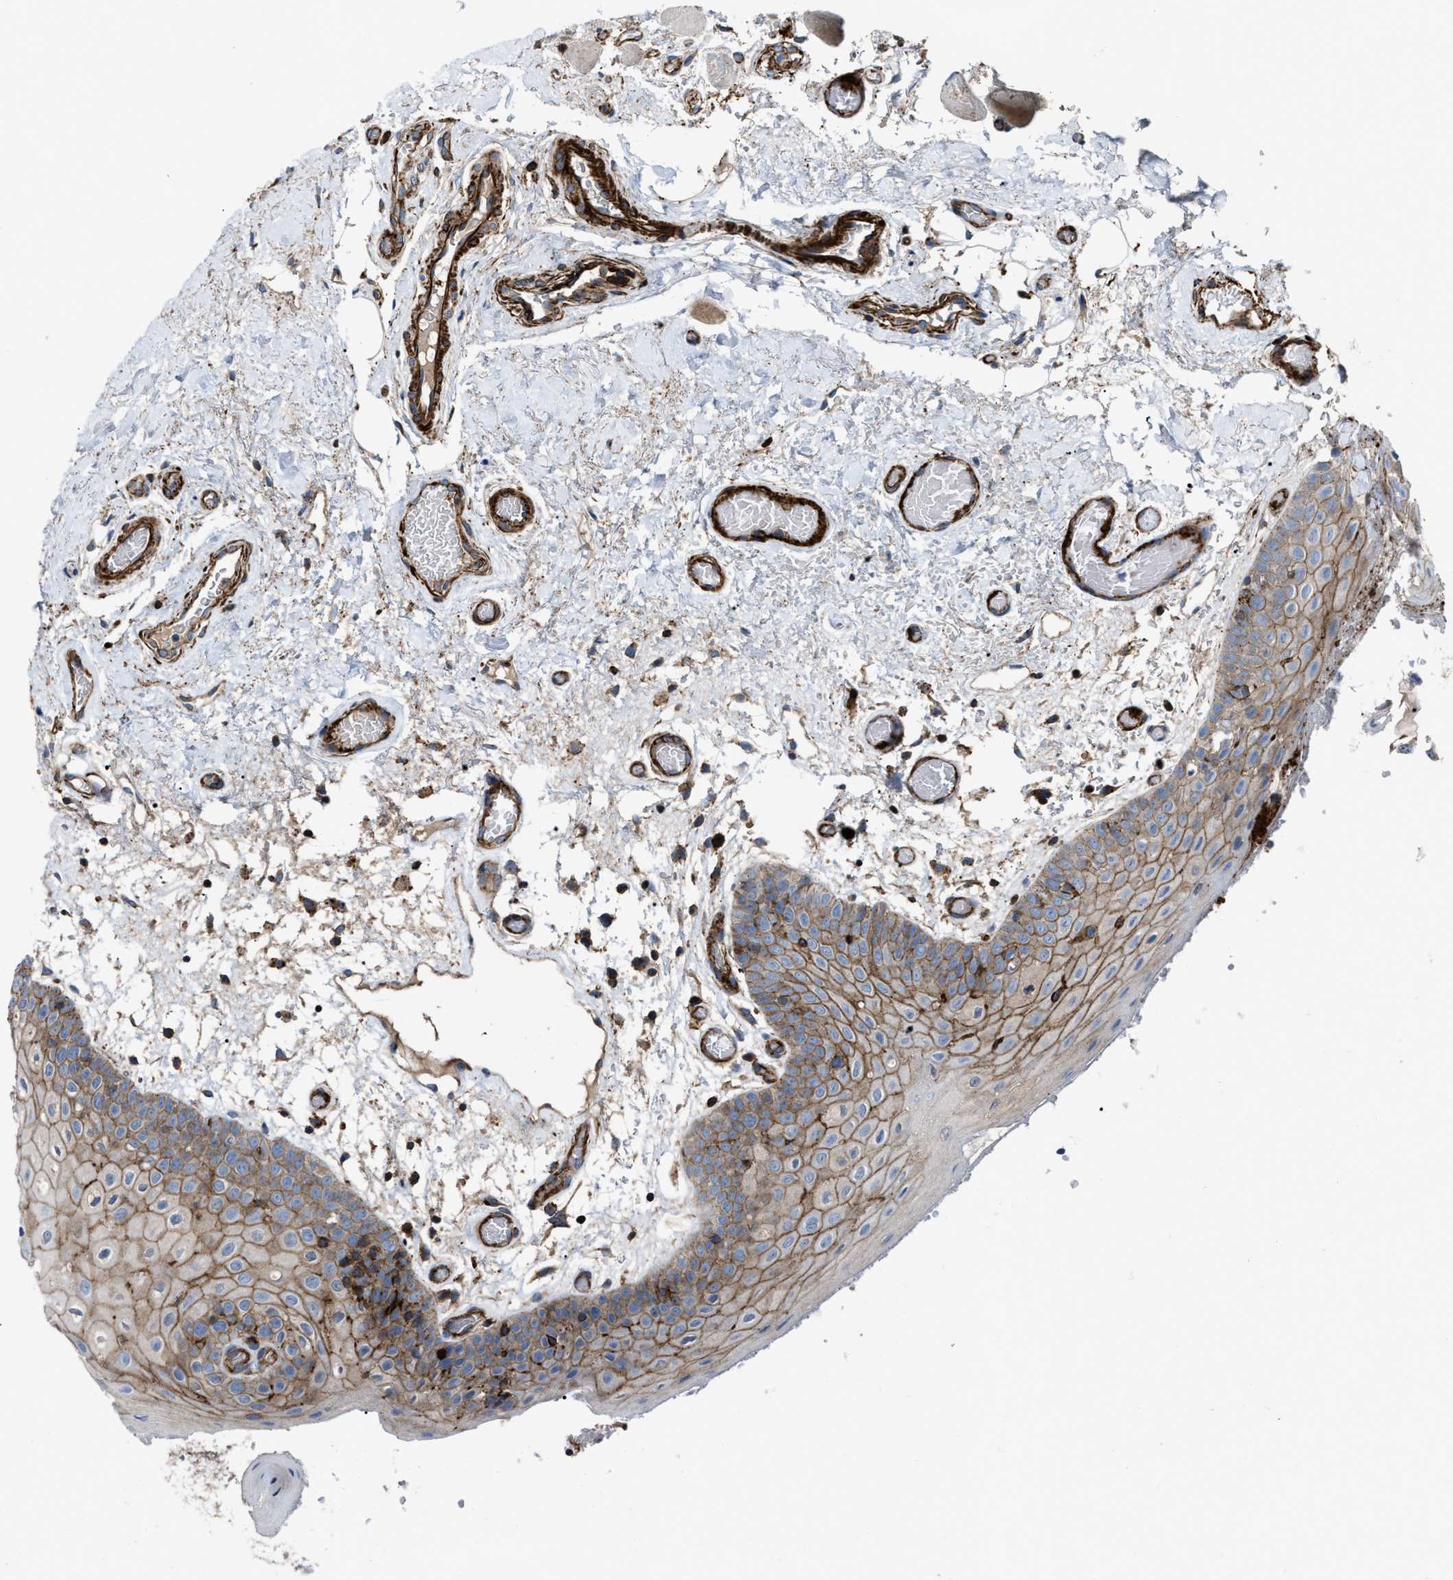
{"staining": {"intensity": "moderate", "quantity": ">75%", "location": "cytoplasmic/membranous"}, "tissue": "oral mucosa", "cell_type": "Squamous epithelial cells", "image_type": "normal", "snomed": [{"axis": "morphology", "description": "Normal tissue, NOS"}, {"axis": "morphology", "description": "Squamous cell carcinoma, NOS"}, {"axis": "topography", "description": "Oral tissue"}, {"axis": "topography", "description": "Head-Neck"}], "caption": "A brown stain shows moderate cytoplasmic/membranous staining of a protein in squamous epithelial cells of unremarkable oral mucosa. The protein of interest is stained brown, and the nuclei are stained in blue (DAB IHC with brightfield microscopy, high magnification).", "gene": "AGPAT2", "patient": {"sex": "male", "age": 71}}